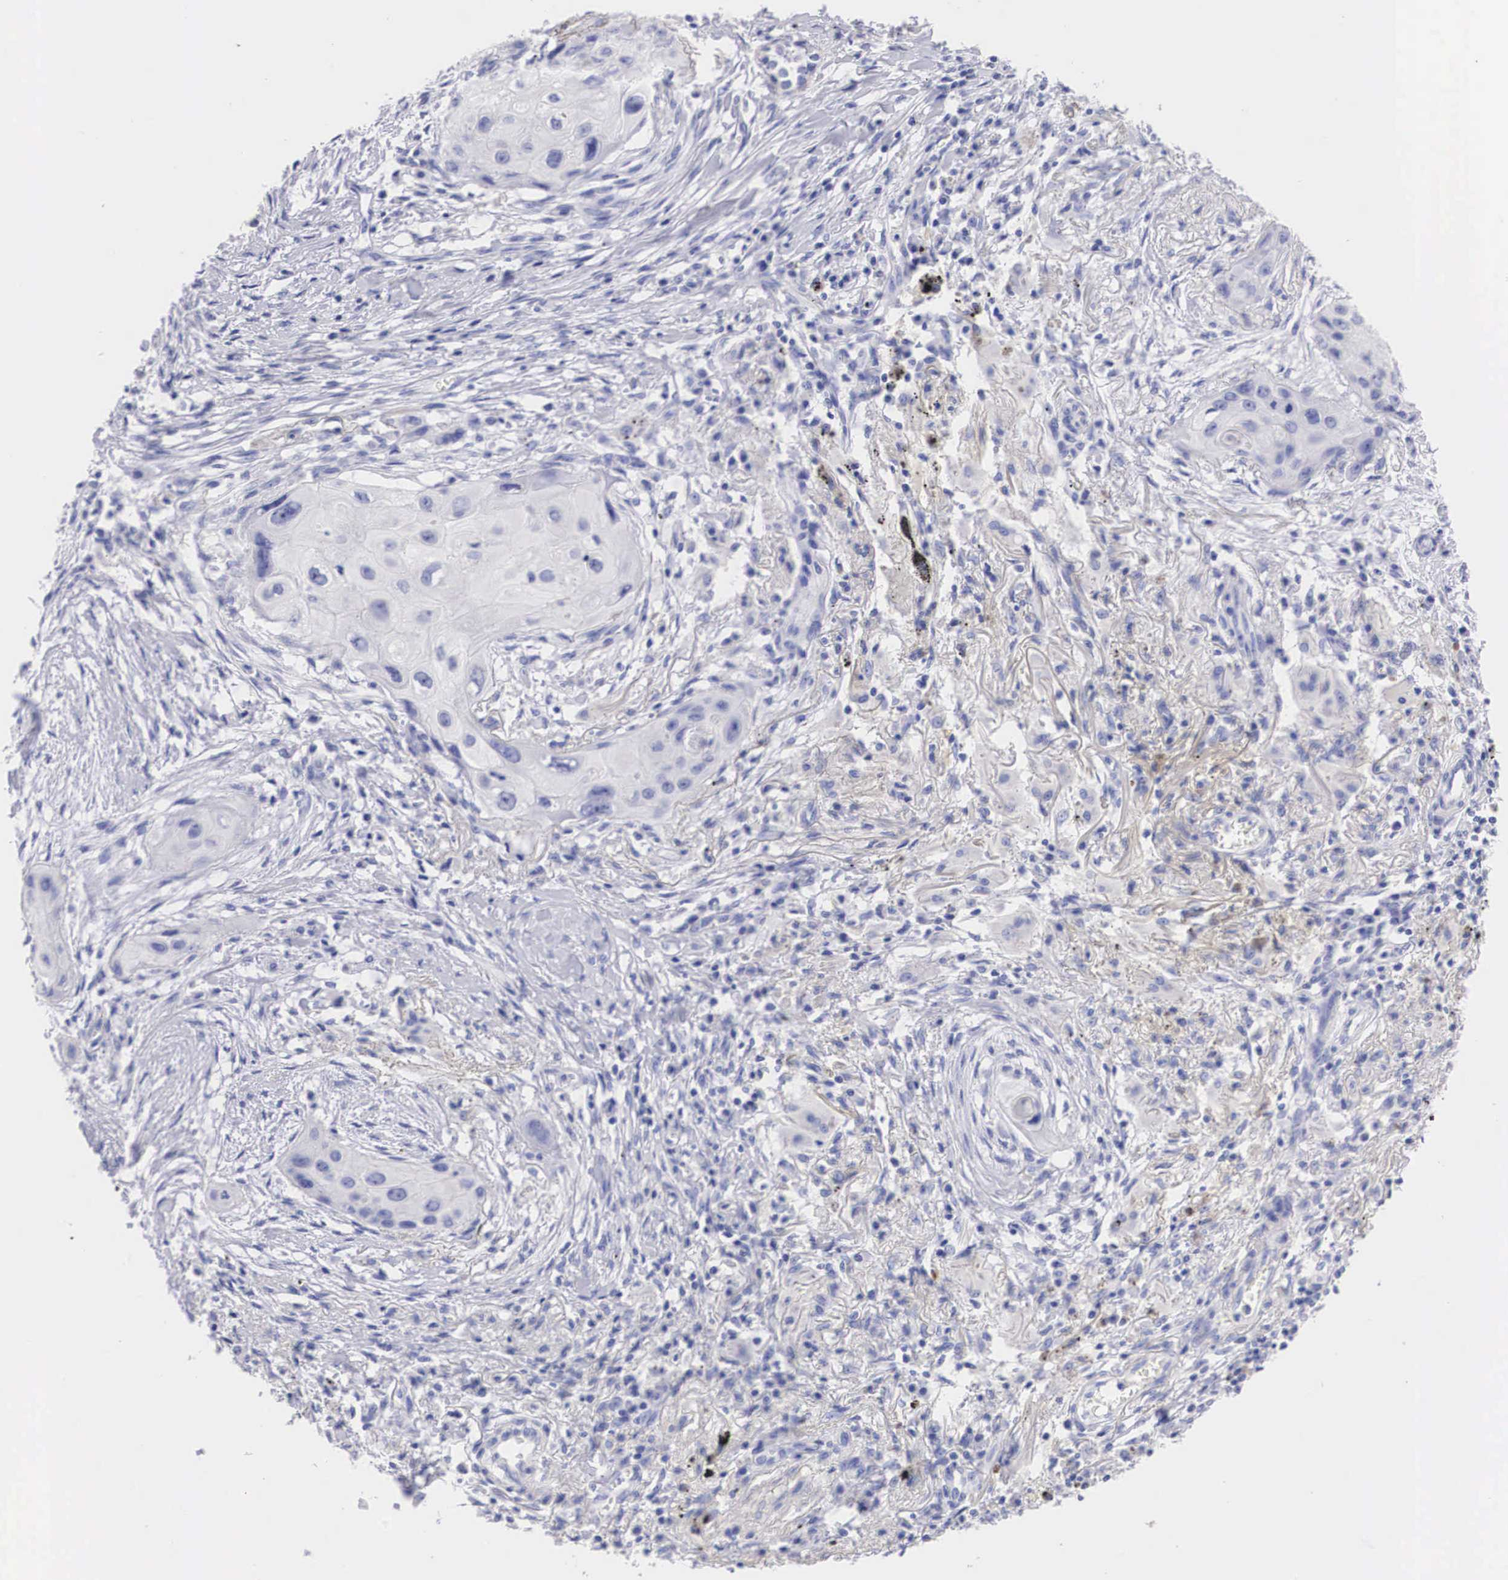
{"staining": {"intensity": "negative", "quantity": "none", "location": "none"}, "tissue": "lung cancer", "cell_type": "Tumor cells", "image_type": "cancer", "snomed": [{"axis": "morphology", "description": "Squamous cell carcinoma, NOS"}, {"axis": "topography", "description": "Lung"}], "caption": "The immunohistochemistry (IHC) photomicrograph has no significant staining in tumor cells of lung cancer (squamous cell carcinoma) tissue. Nuclei are stained in blue.", "gene": "ERBB2", "patient": {"sex": "male", "age": 71}}